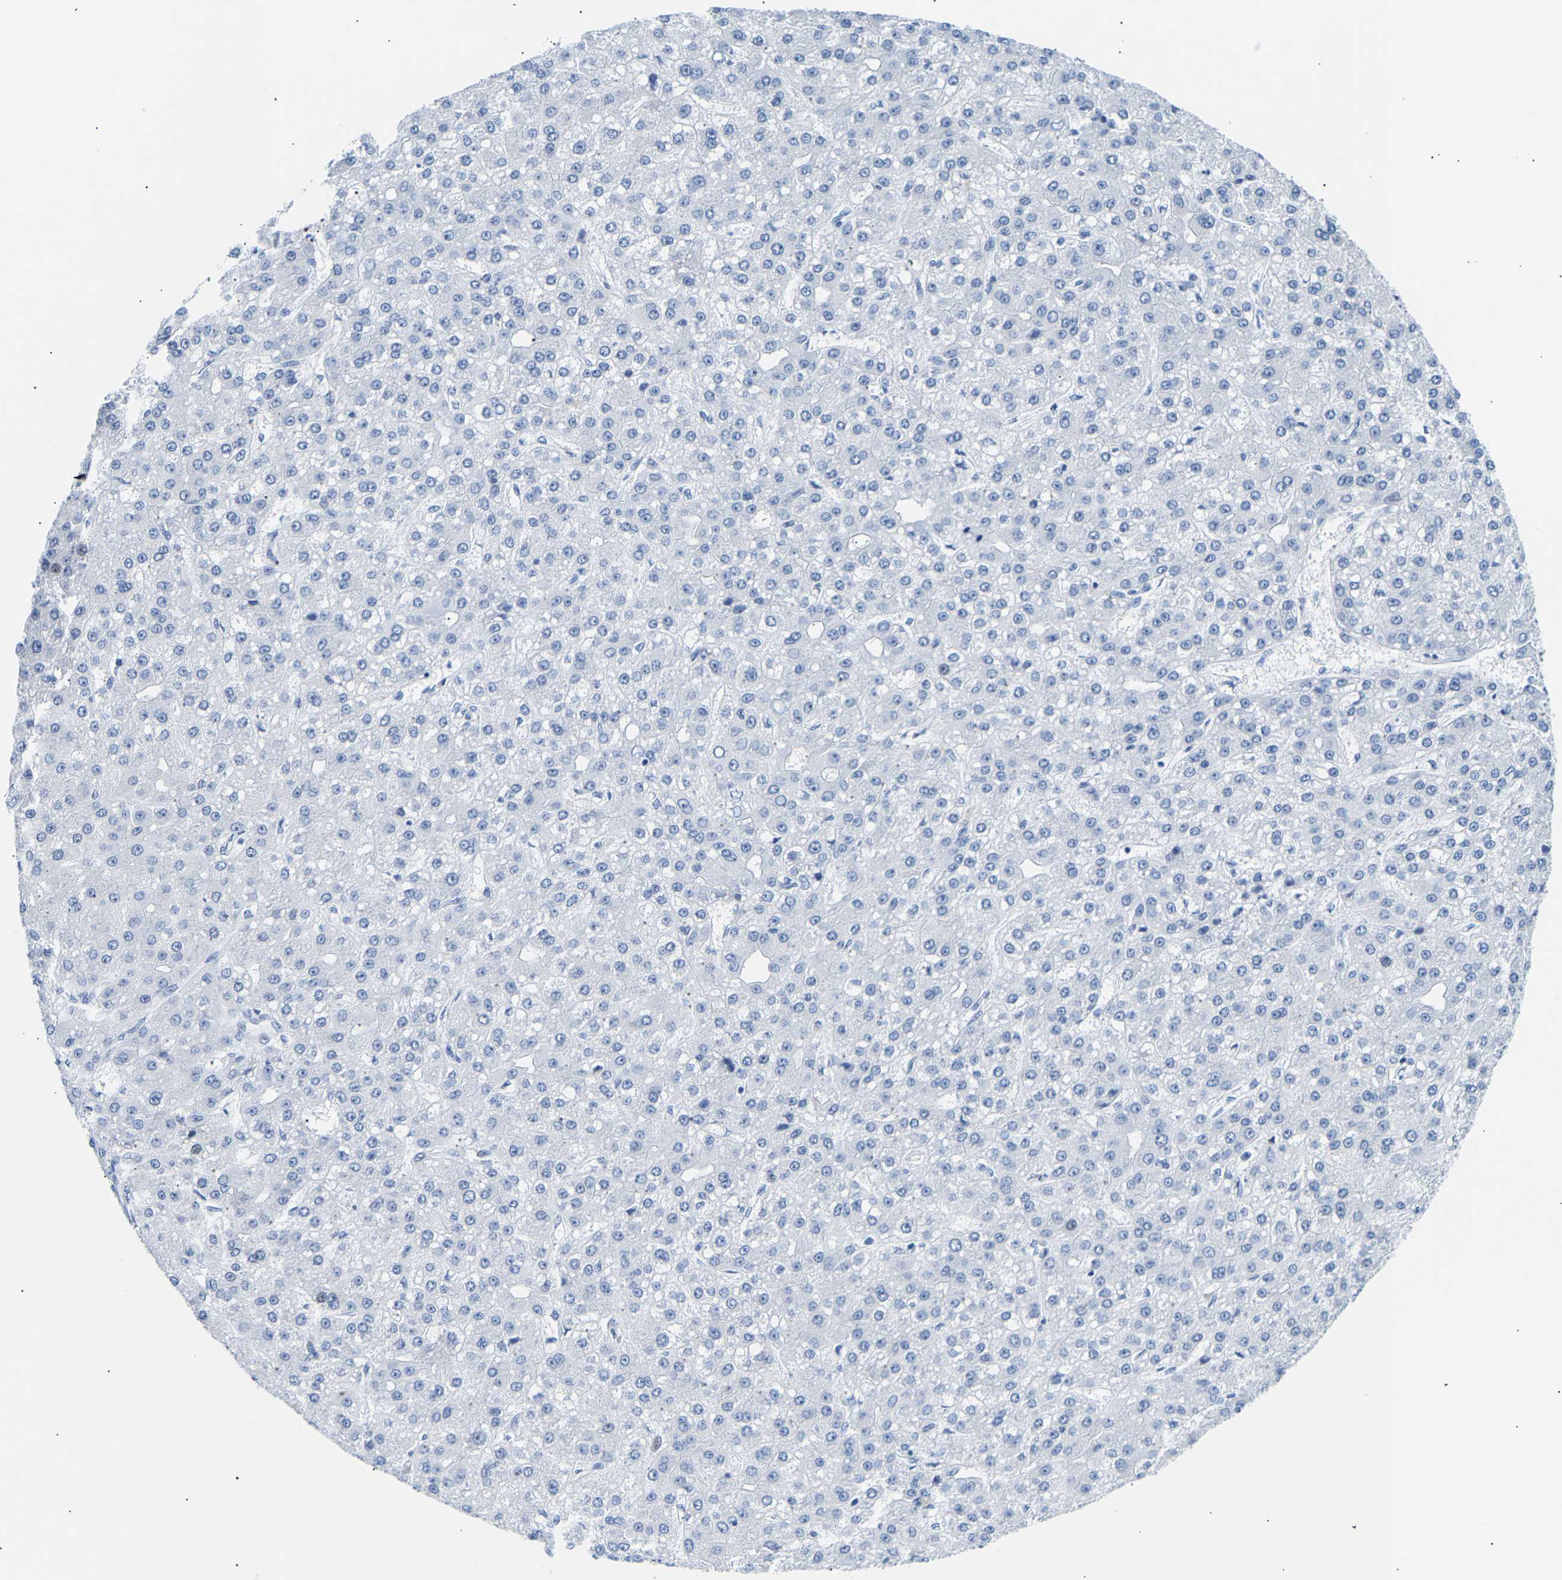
{"staining": {"intensity": "negative", "quantity": "none", "location": "none"}, "tissue": "liver cancer", "cell_type": "Tumor cells", "image_type": "cancer", "snomed": [{"axis": "morphology", "description": "Carcinoma, Hepatocellular, NOS"}, {"axis": "topography", "description": "Liver"}], "caption": "Tumor cells are negative for brown protein staining in liver hepatocellular carcinoma. (Stains: DAB immunohistochemistry with hematoxylin counter stain, Microscopy: brightfield microscopy at high magnification).", "gene": "SPINK2", "patient": {"sex": "male", "age": 67}}